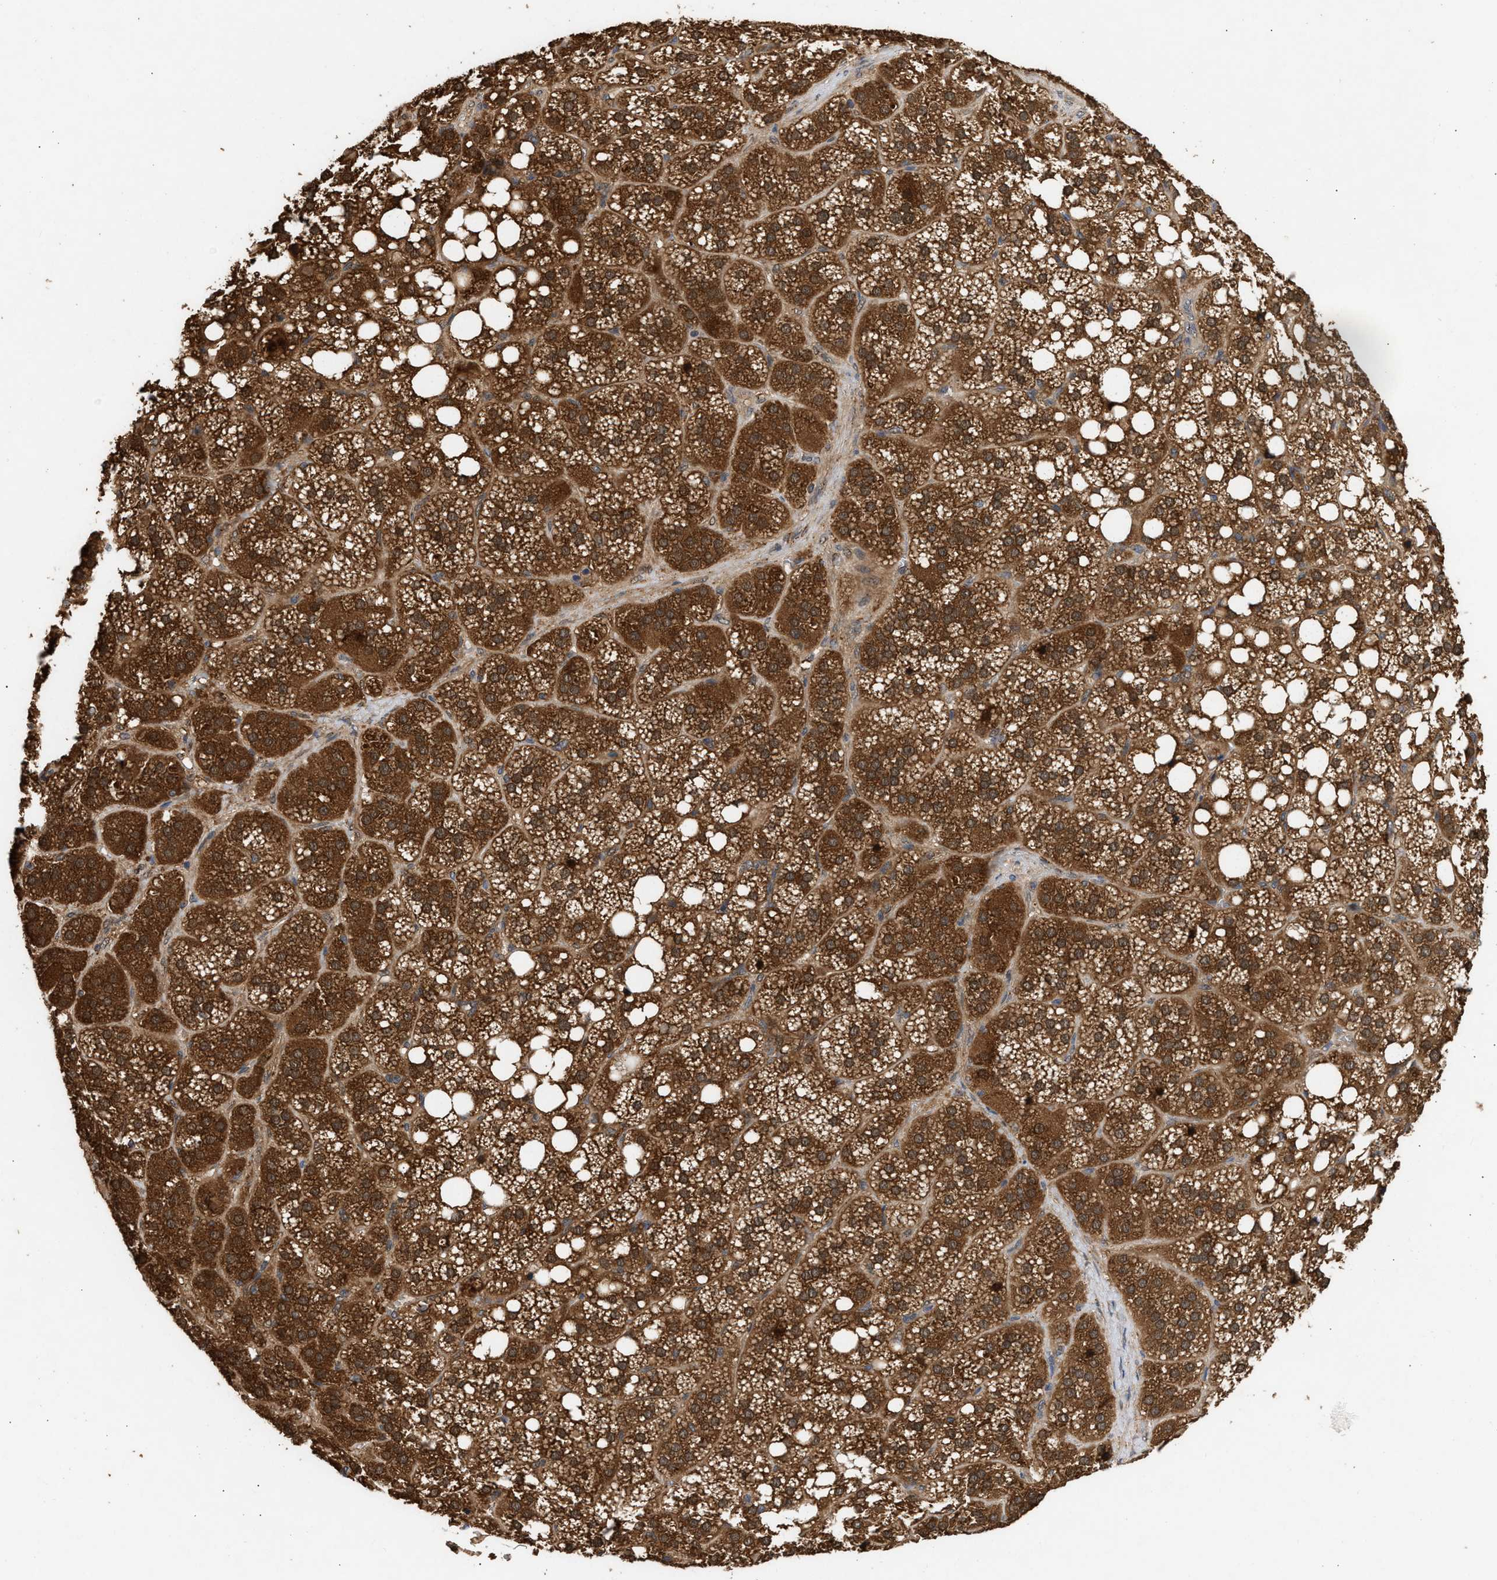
{"staining": {"intensity": "strong", "quantity": ">75%", "location": "cytoplasmic/membranous,nuclear"}, "tissue": "adrenal gland", "cell_type": "Glandular cells", "image_type": "normal", "snomed": [{"axis": "morphology", "description": "Normal tissue, NOS"}, {"axis": "topography", "description": "Adrenal gland"}], "caption": "IHC of unremarkable human adrenal gland shows high levels of strong cytoplasmic/membranous,nuclear staining in about >75% of glandular cells.", "gene": "FITM1", "patient": {"sex": "female", "age": 59}}